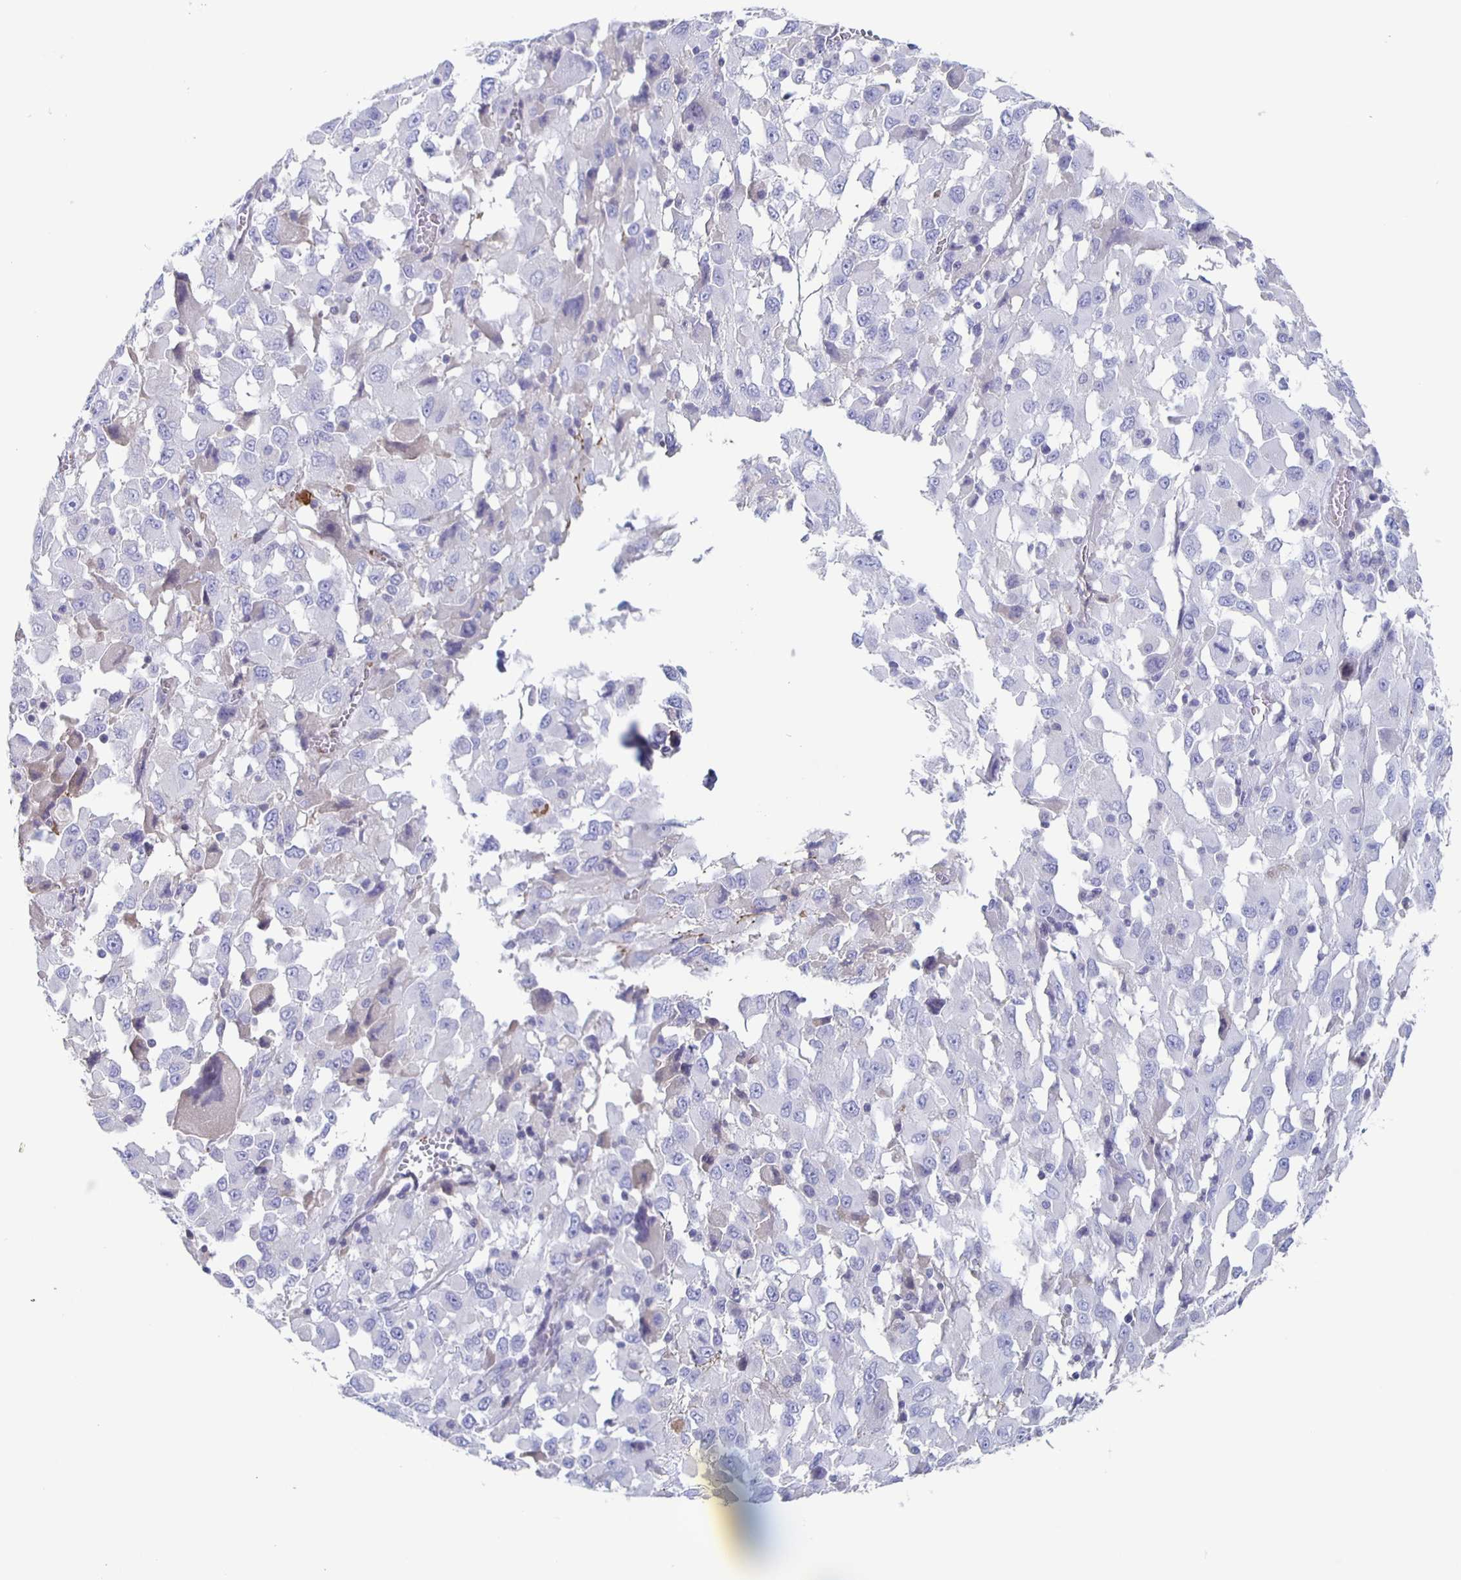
{"staining": {"intensity": "negative", "quantity": "none", "location": "none"}, "tissue": "melanoma", "cell_type": "Tumor cells", "image_type": "cancer", "snomed": [{"axis": "morphology", "description": "Malignant melanoma, Metastatic site"}, {"axis": "topography", "description": "Soft tissue"}], "caption": "This is a photomicrograph of immunohistochemistry staining of melanoma, which shows no expression in tumor cells.", "gene": "FGA", "patient": {"sex": "male", "age": 50}}